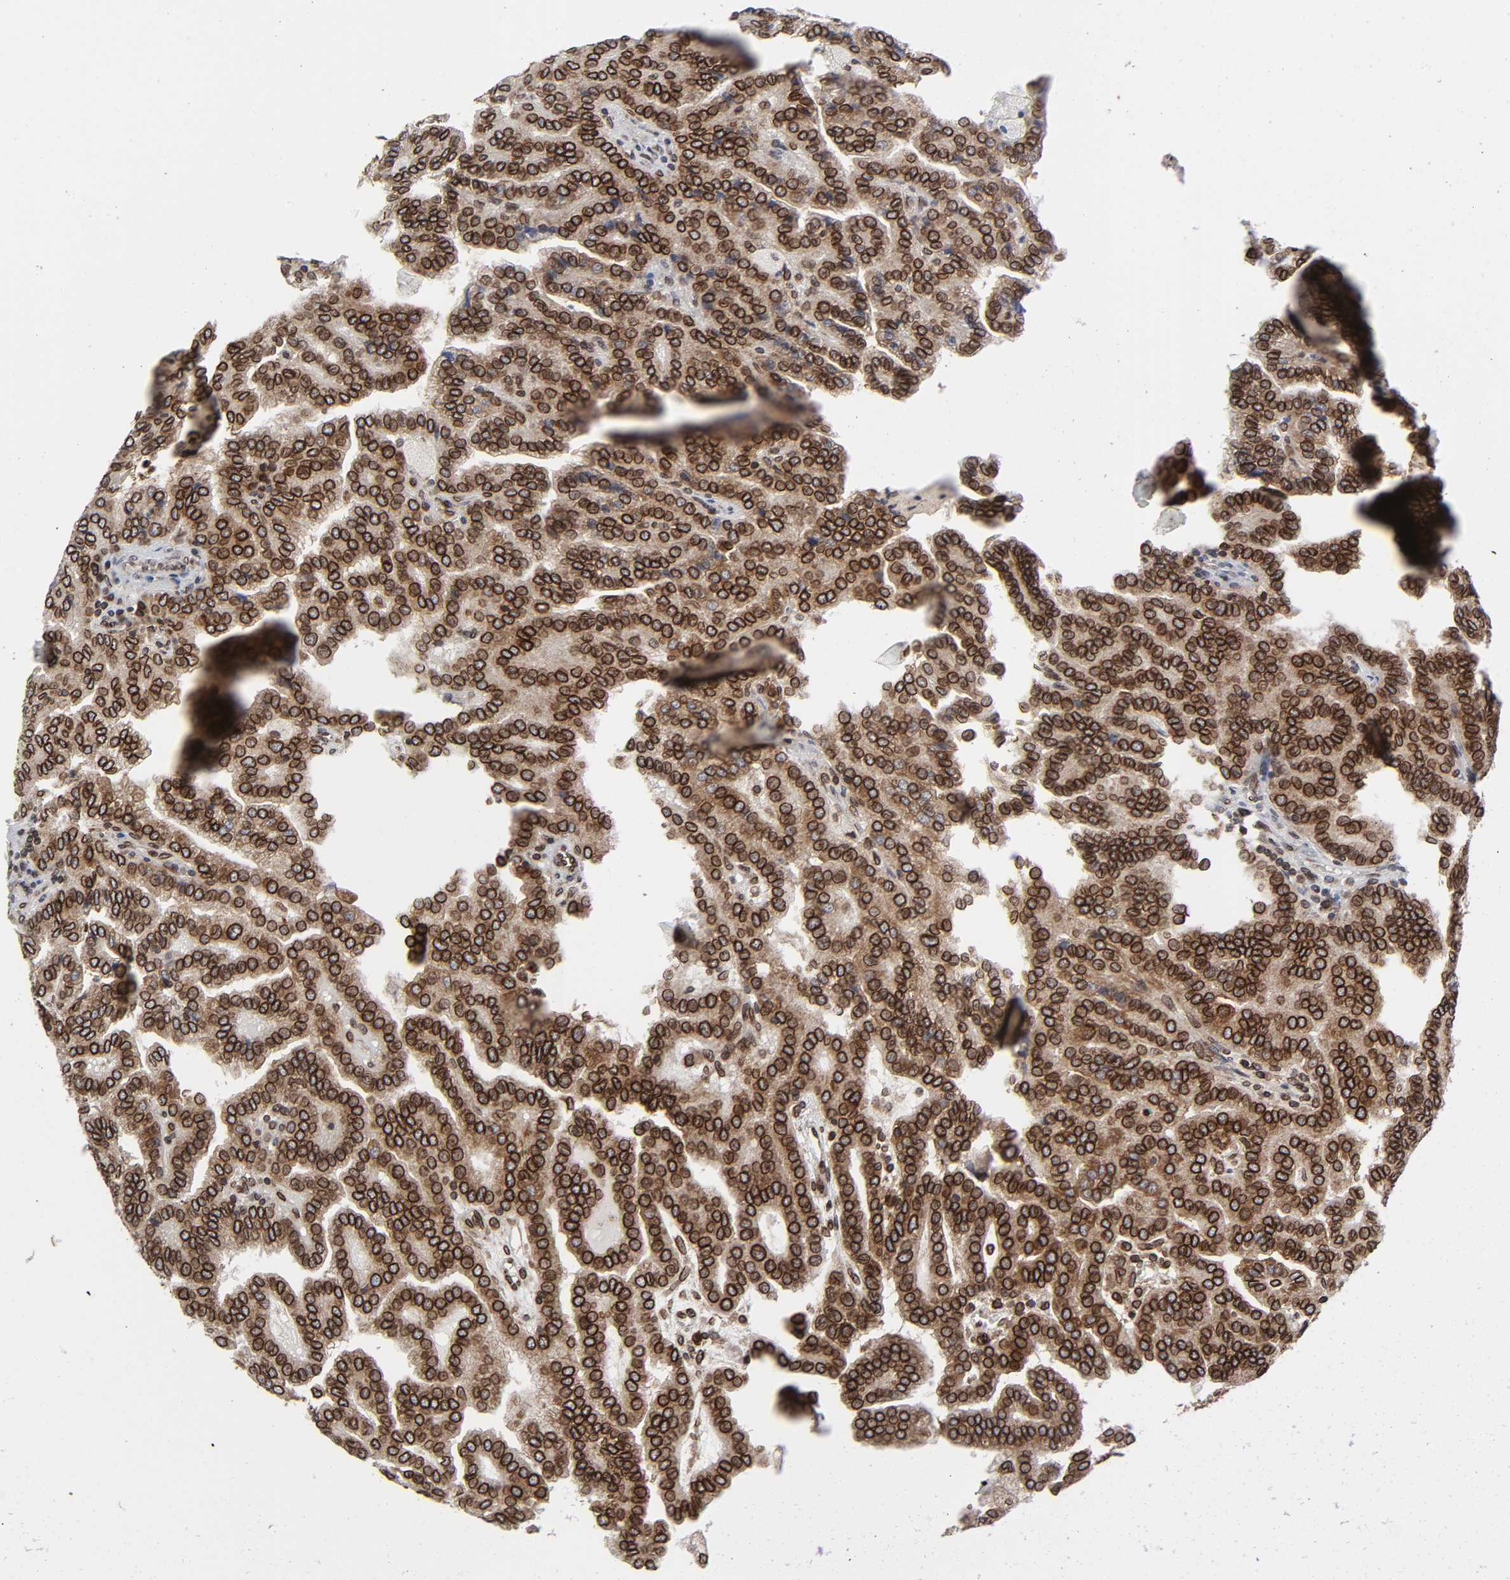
{"staining": {"intensity": "strong", "quantity": ">75%", "location": "cytoplasmic/membranous,nuclear"}, "tissue": "renal cancer", "cell_type": "Tumor cells", "image_type": "cancer", "snomed": [{"axis": "morphology", "description": "Adenocarcinoma, NOS"}, {"axis": "topography", "description": "Kidney"}], "caption": "Protein staining of renal cancer tissue displays strong cytoplasmic/membranous and nuclear staining in approximately >75% of tumor cells.", "gene": "RANGAP1", "patient": {"sex": "male", "age": 61}}